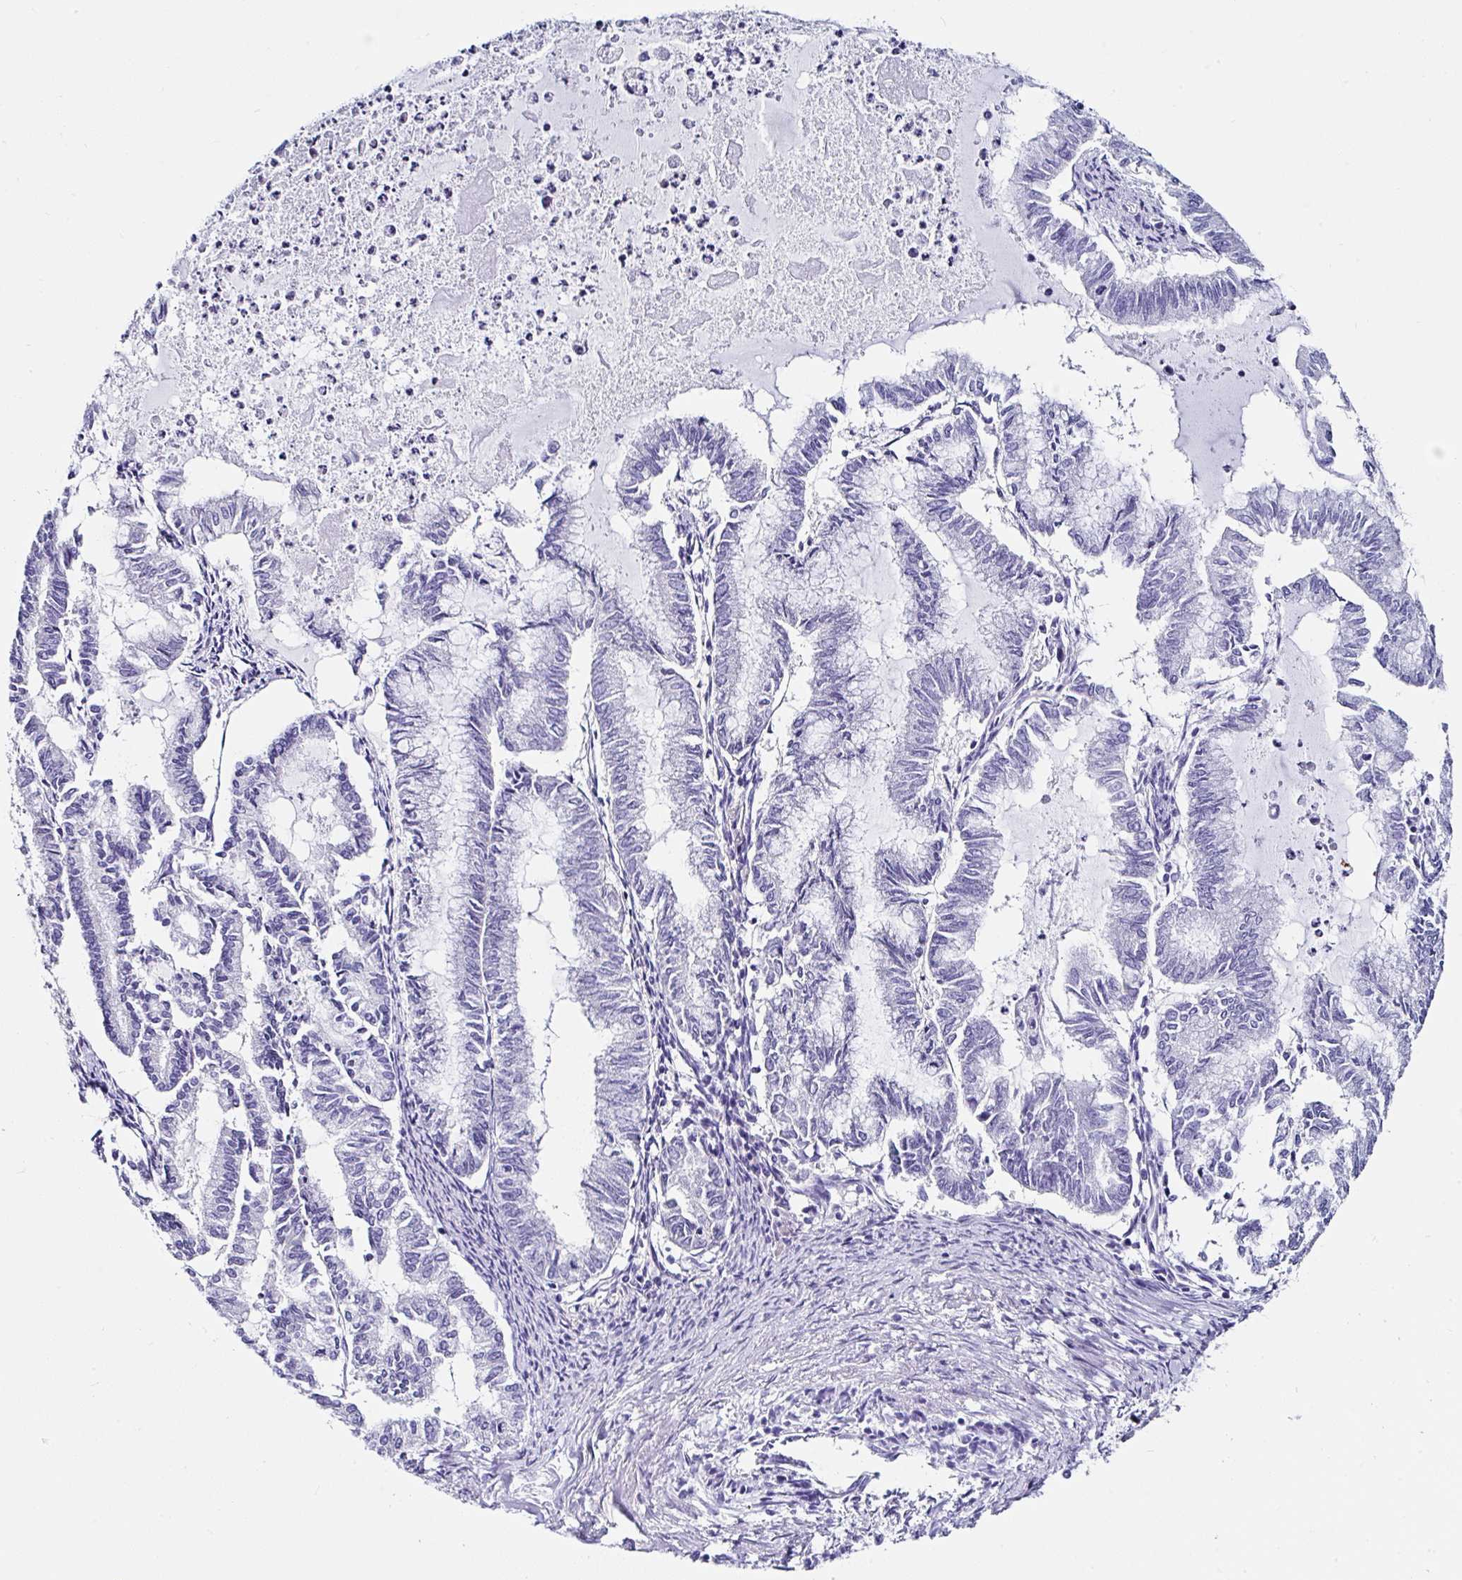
{"staining": {"intensity": "negative", "quantity": "none", "location": "none"}, "tissue": "endometrial cancer", "cell_type": "Tumor cells", "image_type": "cancer", "snomed": [{"axis": "morphology", "description": "Adenocarcinoma, NOS"}, {"axis": "topography", "description": "Endometrium"}], "caption": "Tumor cells show no significant expression in endometrial cancer.", "gene": "UGT3A1", "patient": {"sex": "female", "age": 79}}